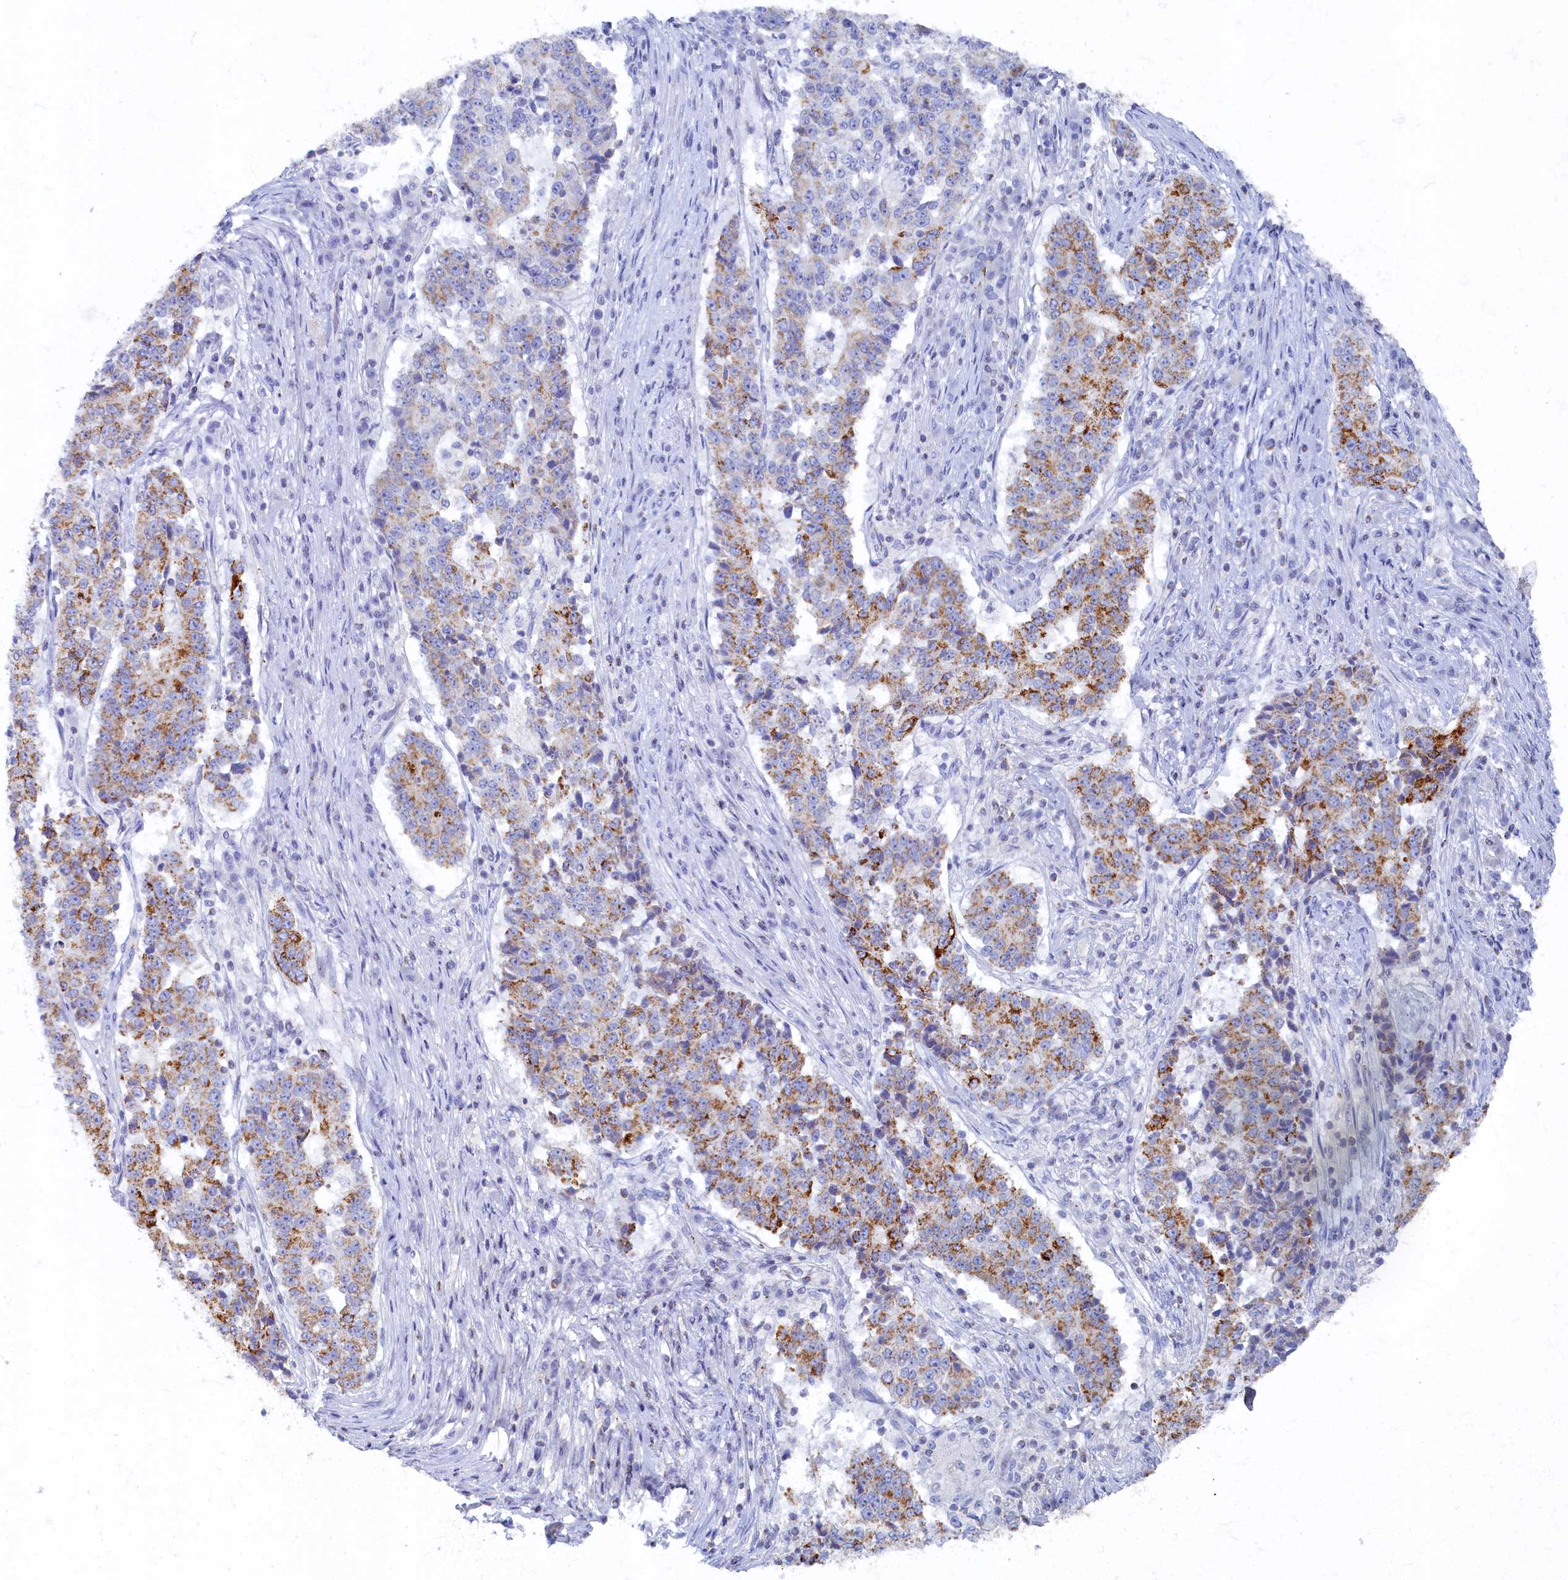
{"staining": {"intensity": "moderate", "quantity": "25%-75%", "location": "cytoplasmic/membranous"}, "tissue": "stomach cancer", "cell_type": "Tumor cells", "image_type": "cancer", "snomed": [{"axis": "morphology", "description": "Adenocarcinoma, NOS"}, {"axis": "topography", "description": "Stomach"}], "caption": "The image displays staining of stomach cancer, revealing moderate cytoplasmic/membranous protein positivity (brown color) within tumor cells.", "gene": "OCIAD2", "patient": {"sex": "male", "age": 59}}